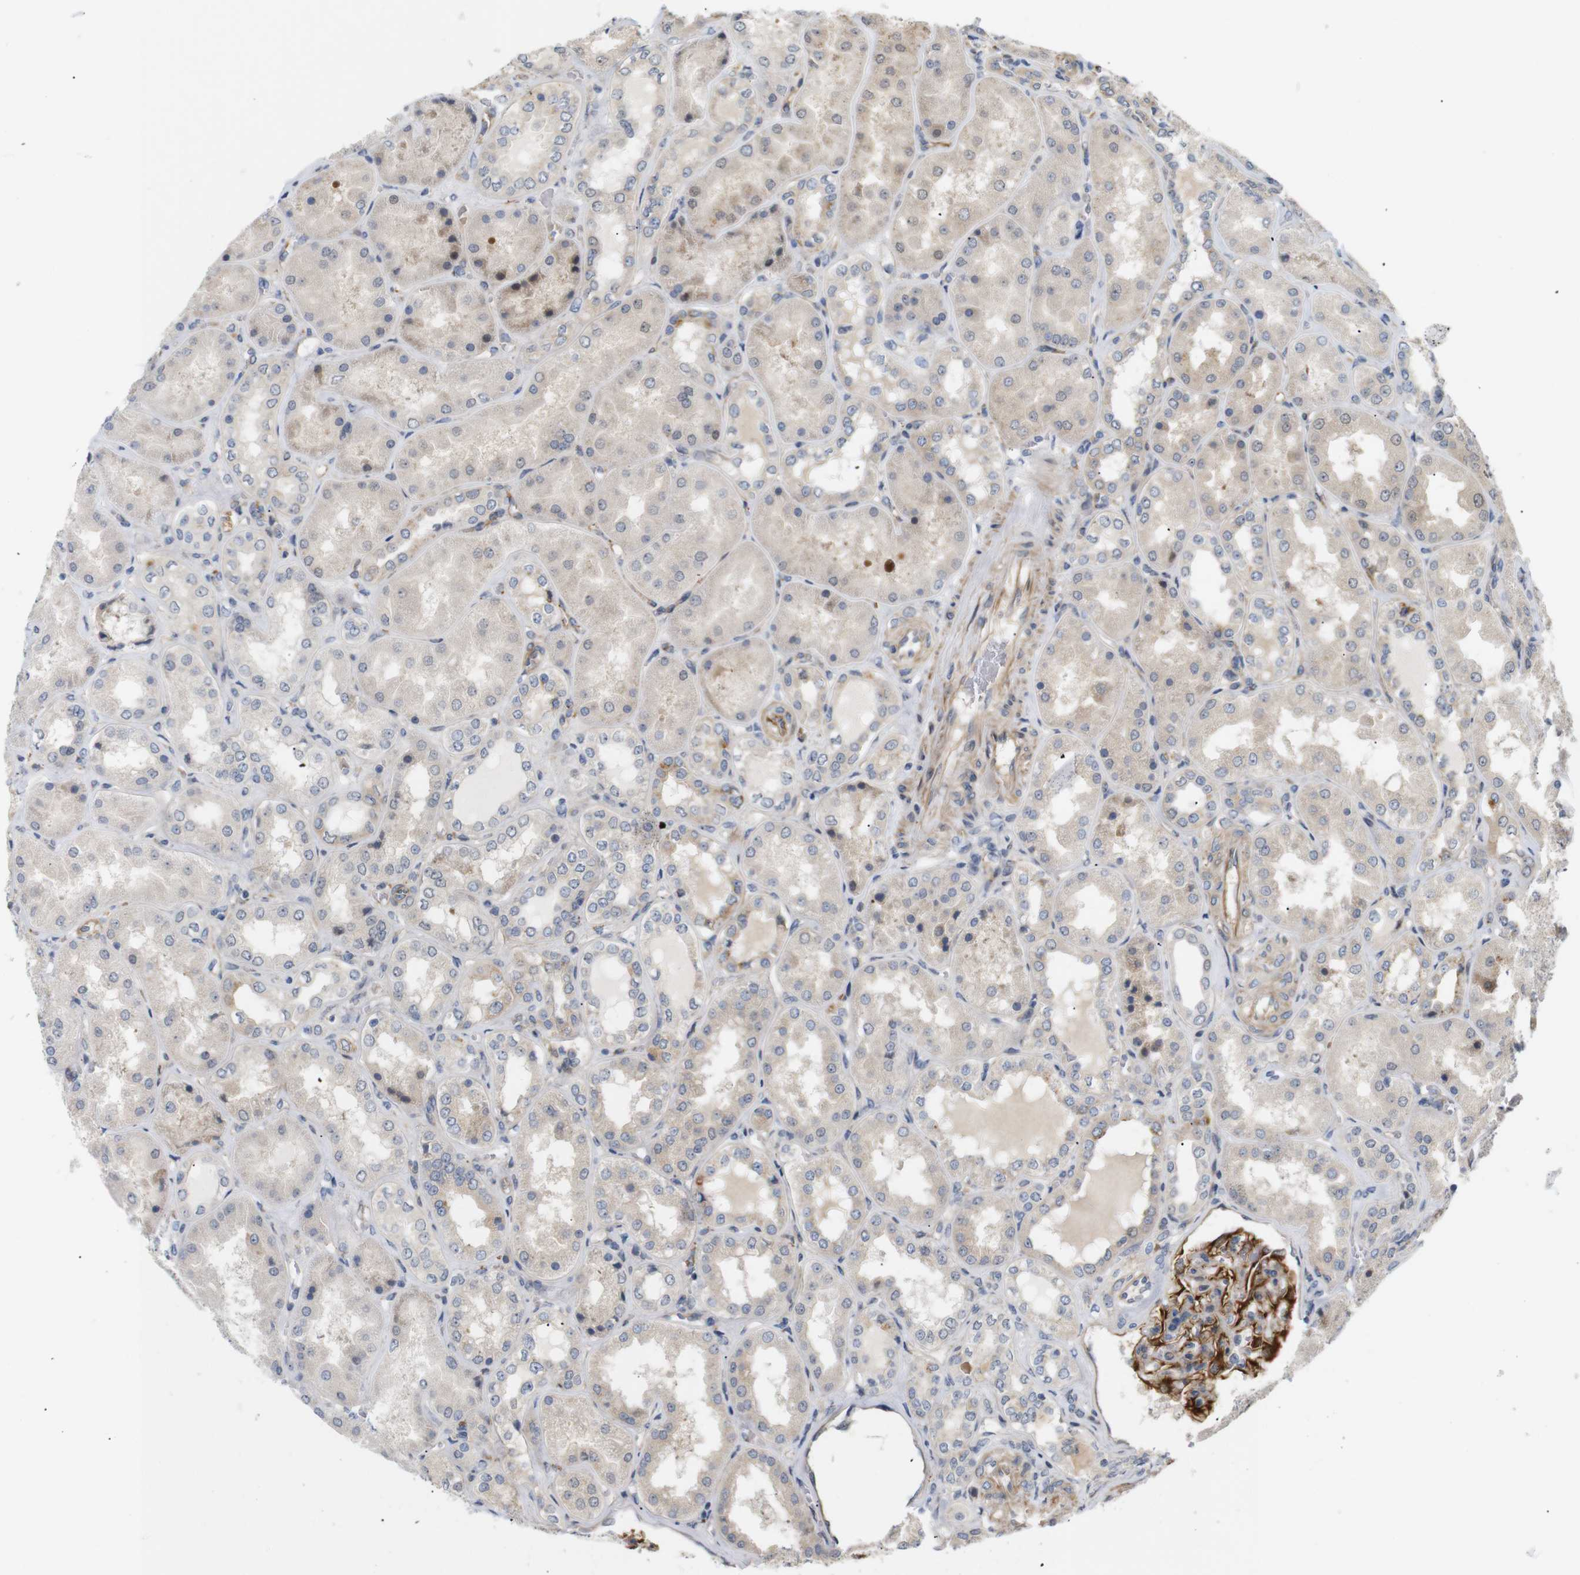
{"staining": {"intensity": "strong", "quantity": ">75%", "location": "cytoplasmic/membranous"}, "tissue": "kidney", "cell_type": "Cells in glomeruli", "image_type": "normal", "snomed": [{"axis": "morphology", "description": "Normal tissue, NOS"}, {"axis": "topography", "description": "Kidney"}], "caption": "Kidney stained with DAB (3,3'-diaminobenzidine) IHC reveals high levels of strong cytoplasmic/membranous expression in approximately >75% of cells in glomeruli.", "gene": "RPTOR", "patient": {"sex": "female", "age": 56}}